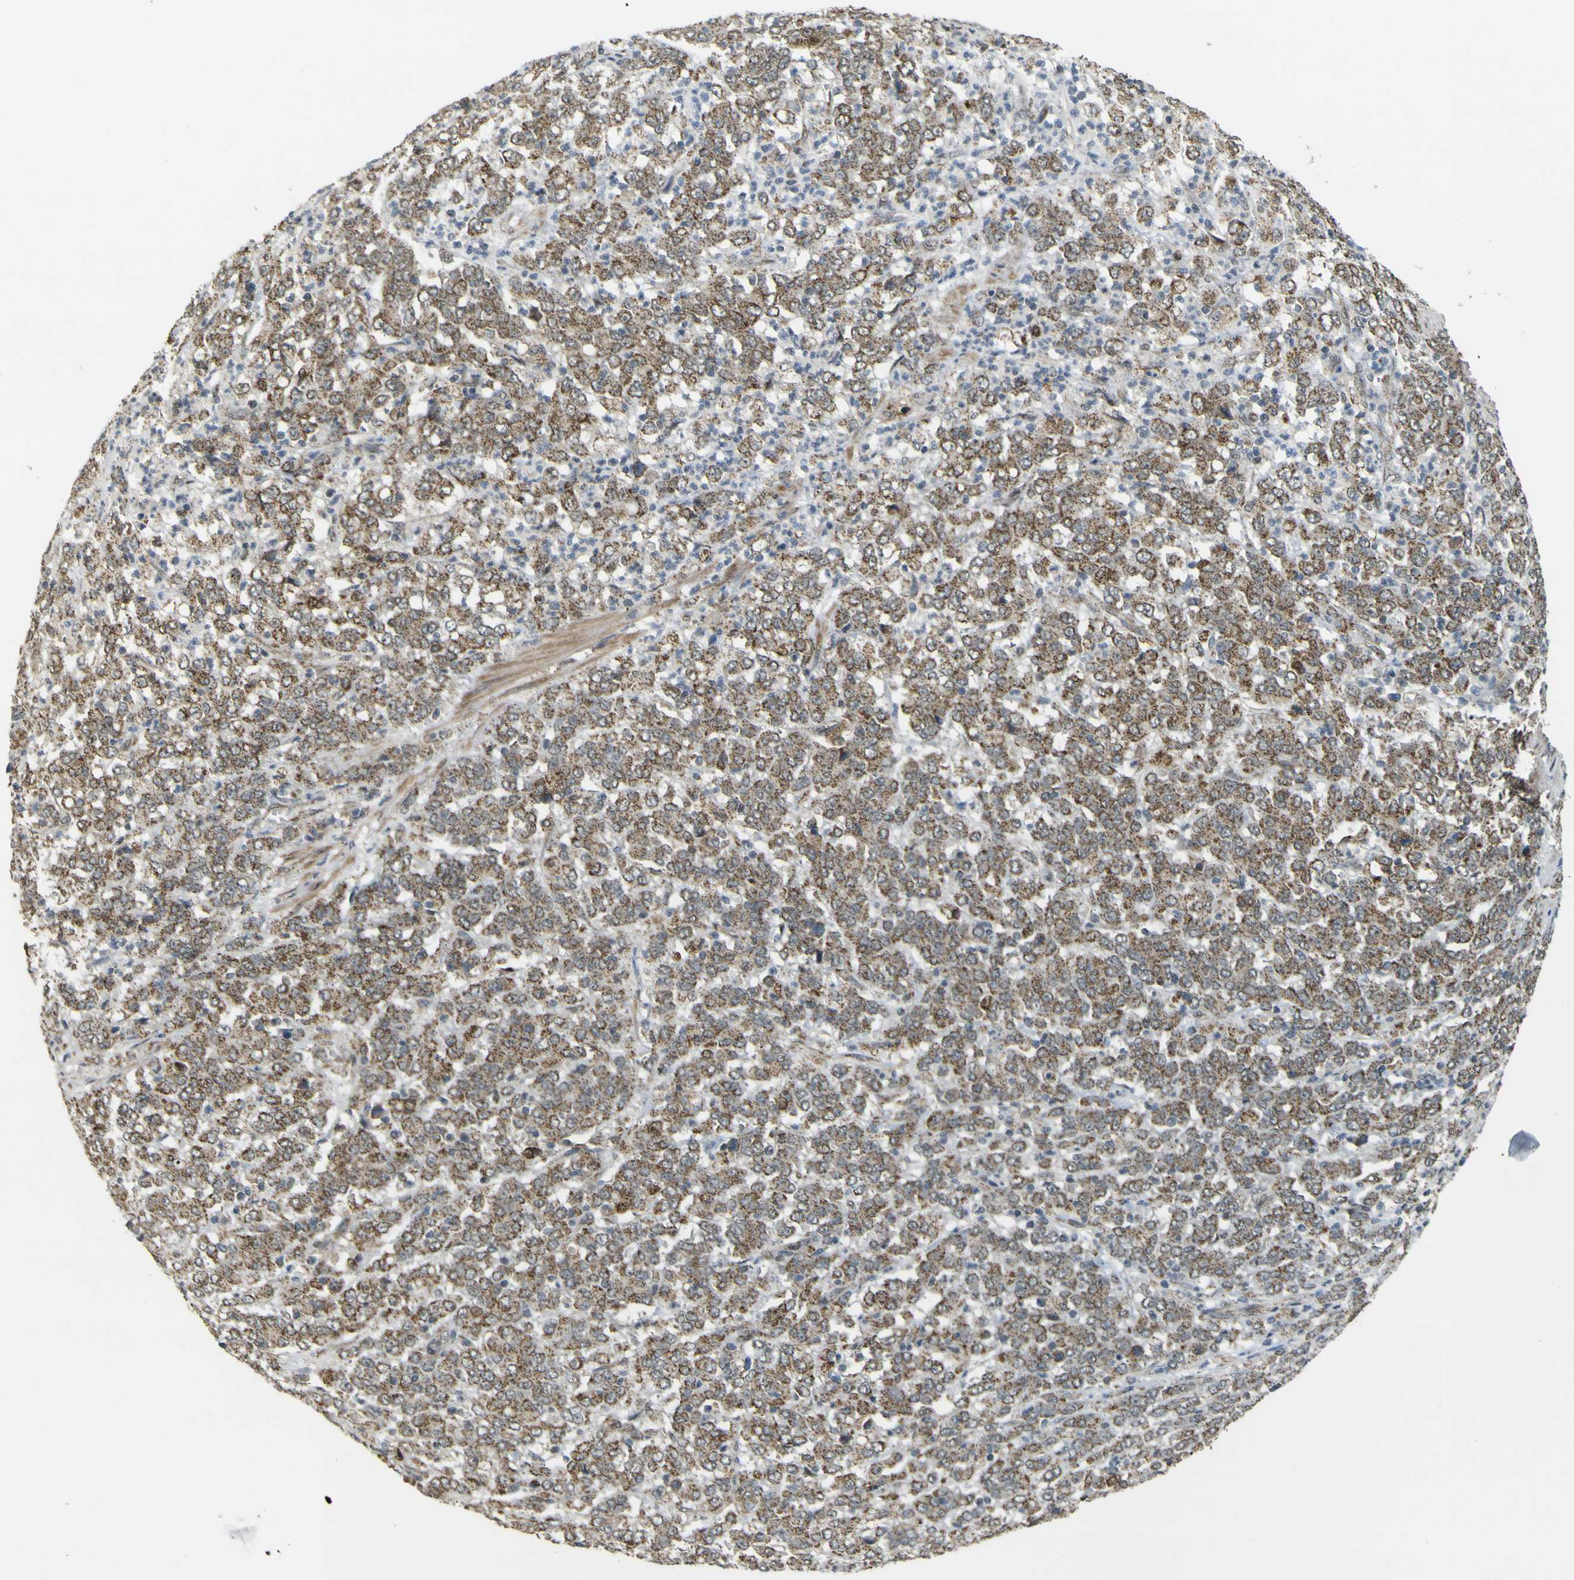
{"staining": {"intensity": "moderate", "quantity": ">75%", "location": "cytoplasmic/membranous"}, "tissue": "stomach cancer", "cell_type": "Tumor cells", "image_type": "cancer", "snomed": [{"axis": "morphology", "description": "Adenocarcinoma, NOS"}, {"axis": "topography", "description": "Stomach, lower"}], "caption": "An image showing moderate cytoplasmic/membranous expression in about >75% of tumor cells in adenocarcinoma (stomach), as visualized by brown immunohistochemical staining.", "gene": "ACBD5", "patient": {"sex": "female", "age": 71}}